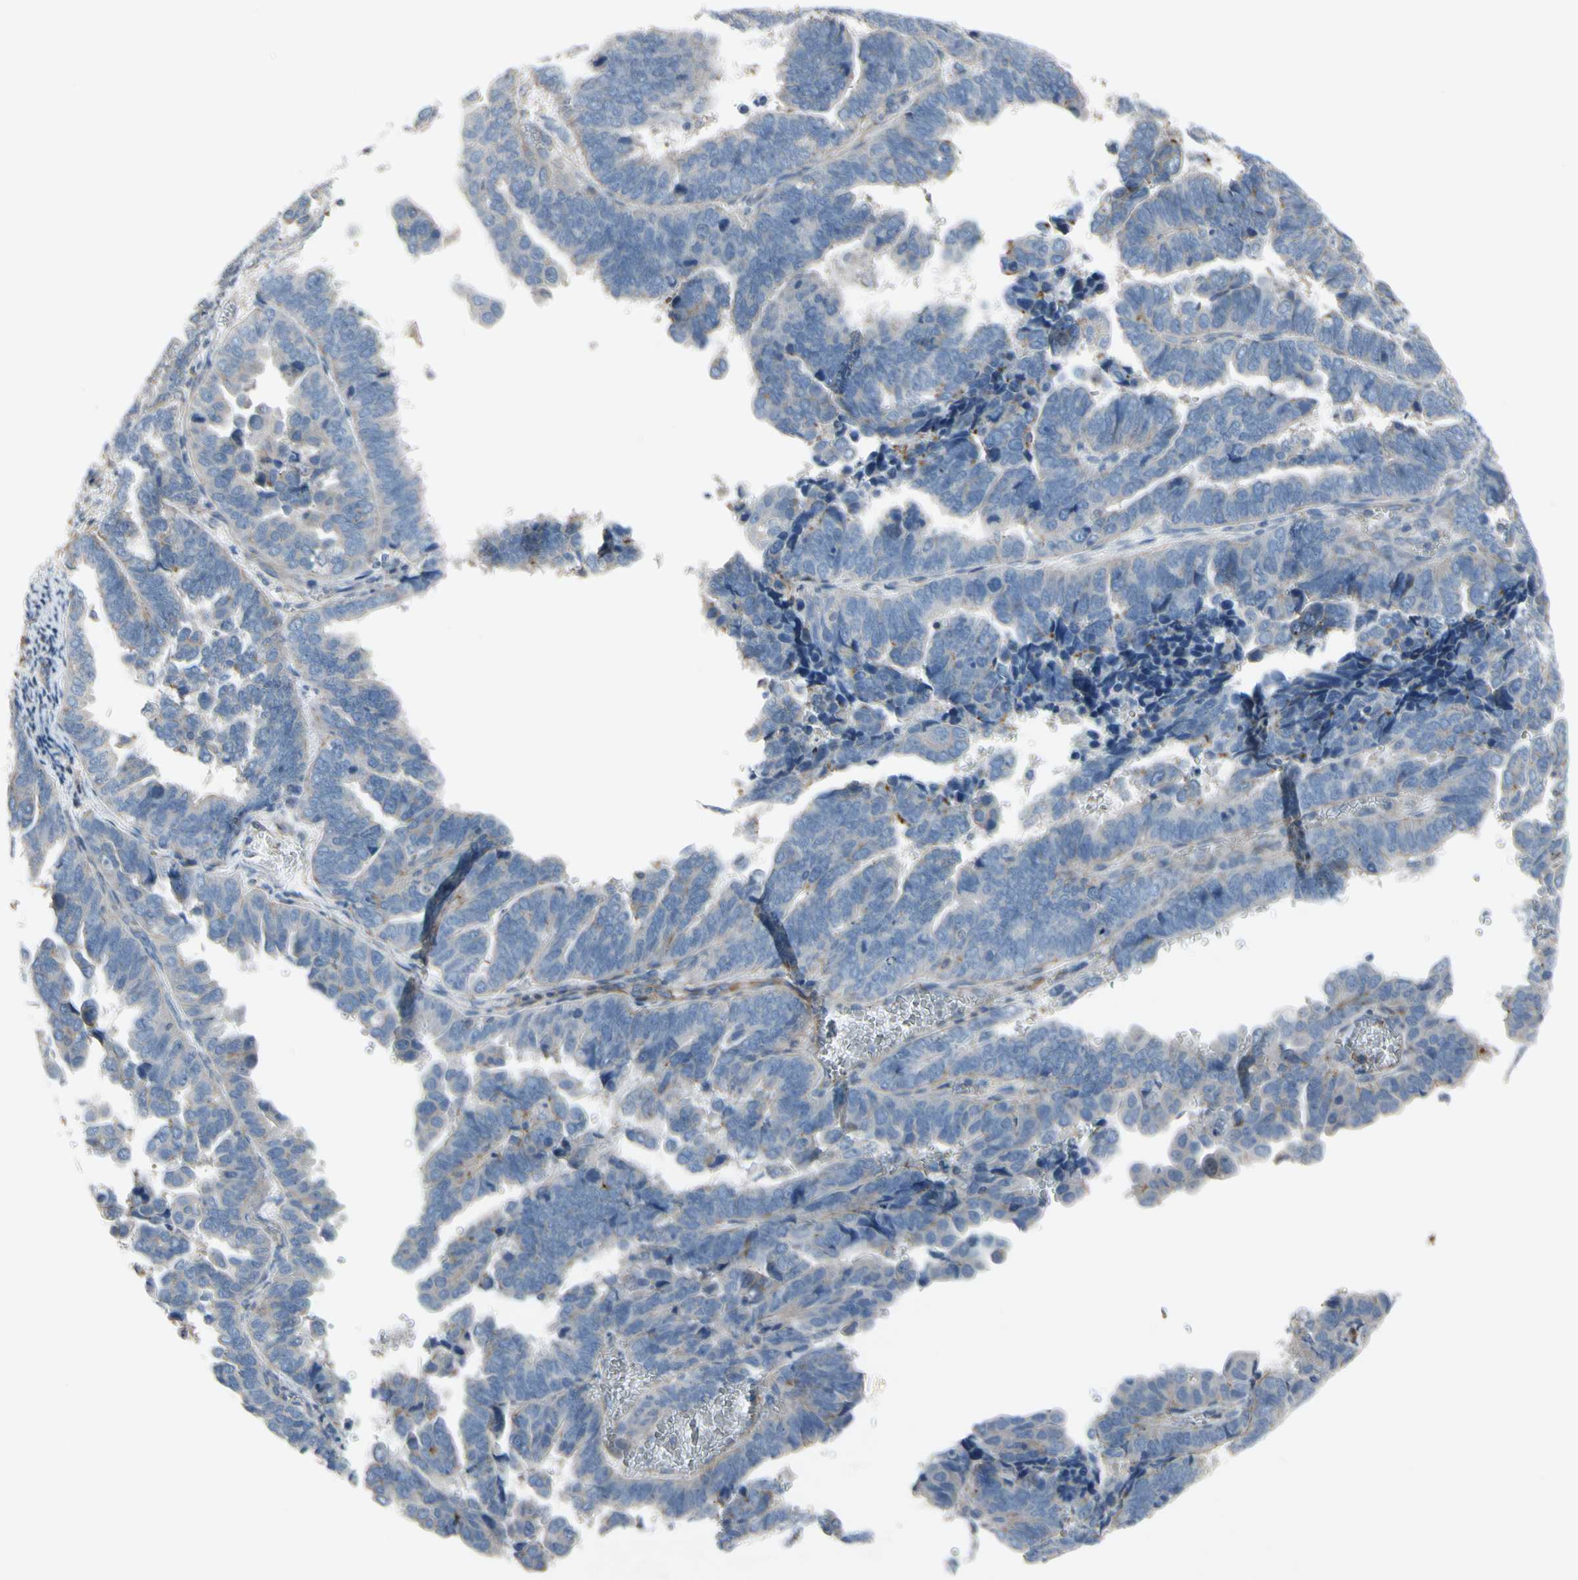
{"staining": {"intensity": "weak", "quantity": "<25%", "location": "cytoplasmic/membranous"}, "tissue": "endometrial cancer", "cell_type": "Tumor cells", "image_type": "cancer", "snomed": [{"axis": "morphology", "description": "Adenocarcinoma, NOS"}, {"axis": "topography", "description": "Endometrium"}], "caption": "A high-resolution photomicrograph shows immunohistochemistry staining of endometrial cancer (adenocarcinoma), which displays no significant positivity in tumor cells.", "gene": "TPM1", "patient": {"sex": "female", "age": 75}}